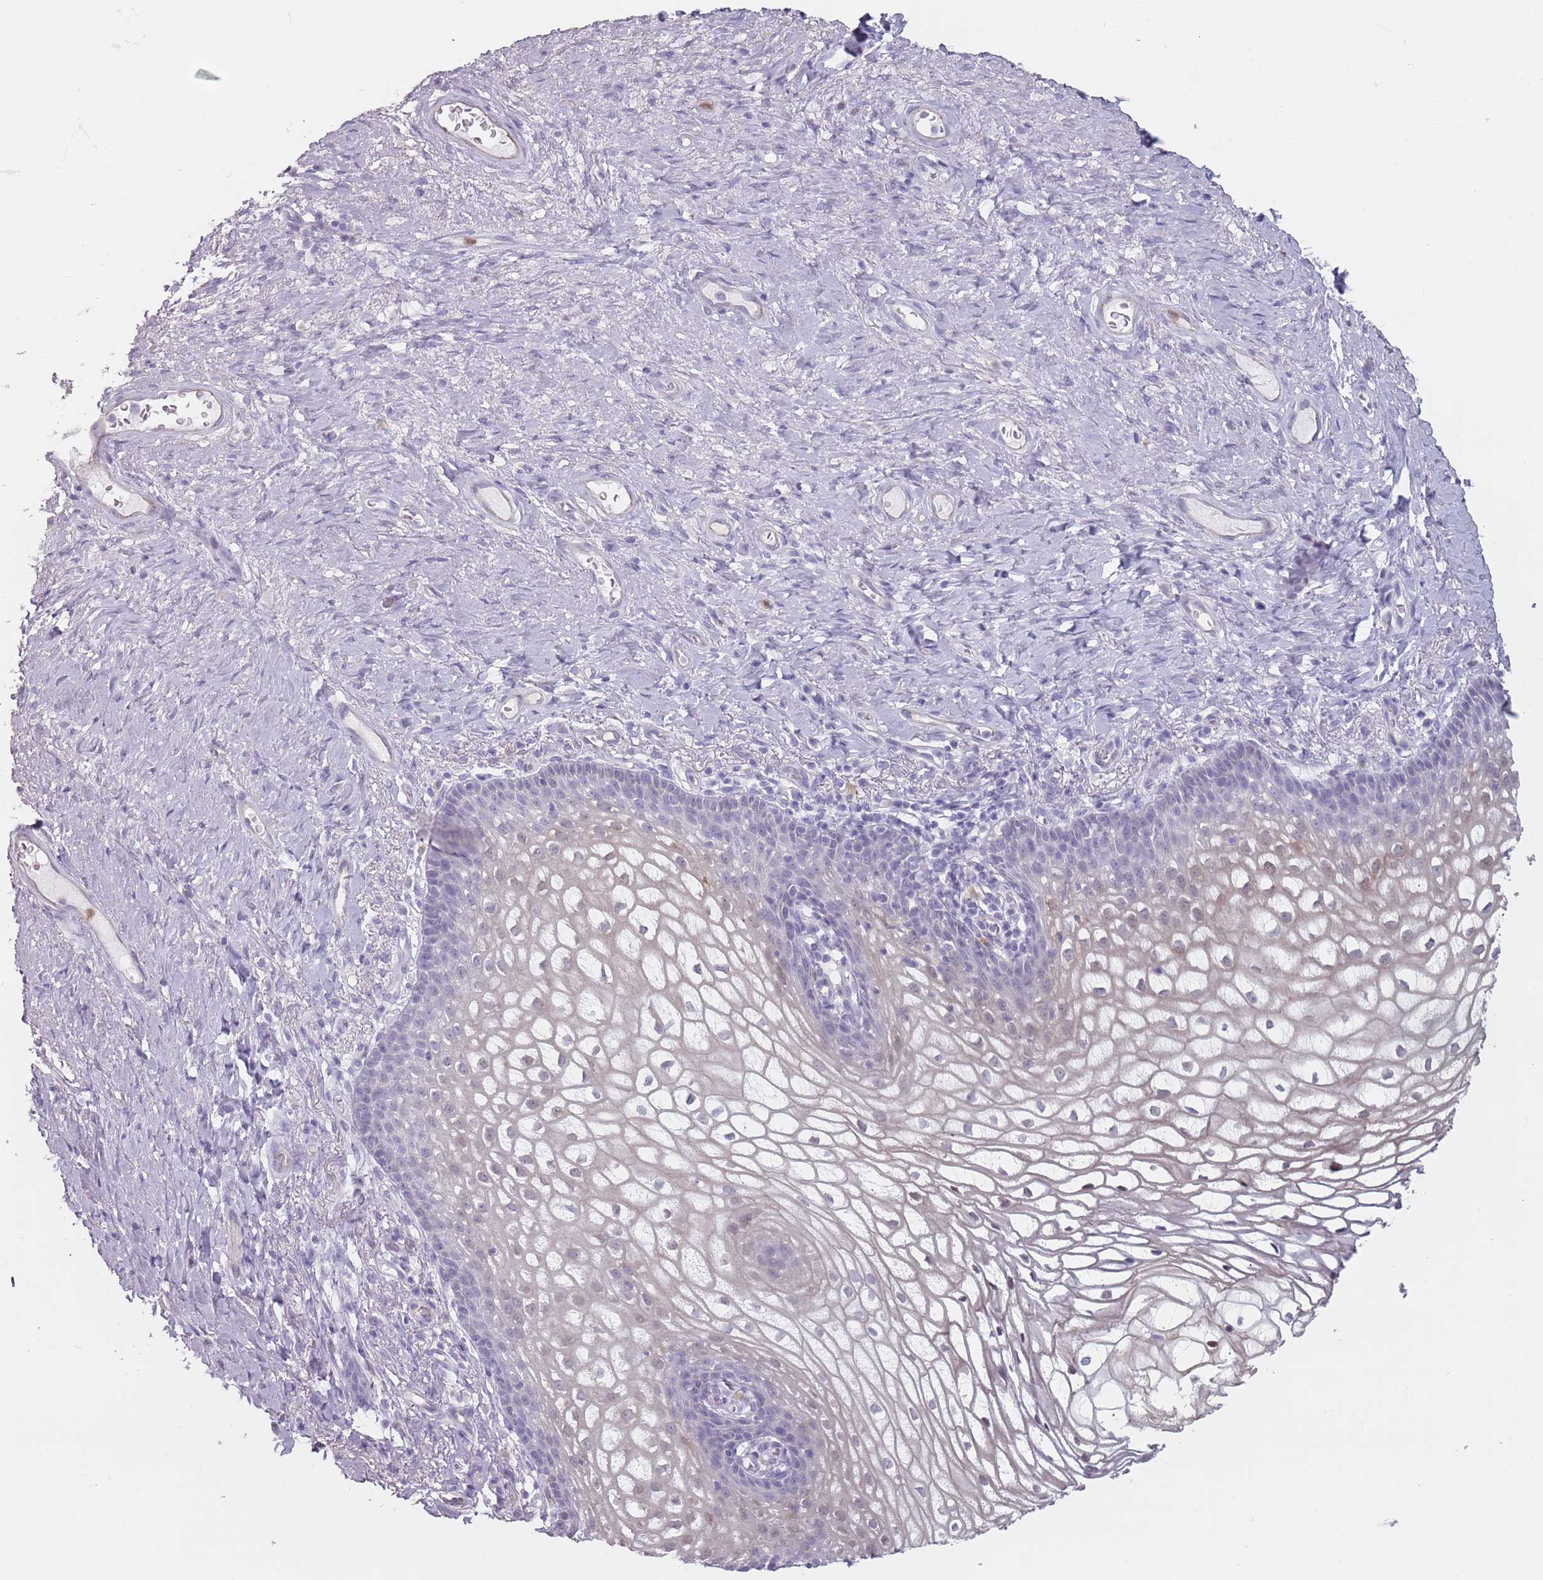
{"staining": {"intensity": "negative", "quantity": "none", "location": "none"}, "tissue": "vagina", "cell_type": "Squamous epithelial cells", "image_type": "normal", "snomed": [{"axis": "morphology", "description": "Normal tissue, NOS"}, {"axis": "topography", "description": "Vagina"}], "caption": "There is no significant positivity in squamous epithelial cells of vagina. Nuclei are stained in blue.", "gene": "ZNF584", "patient": {"sex": "female", "age": 60}}